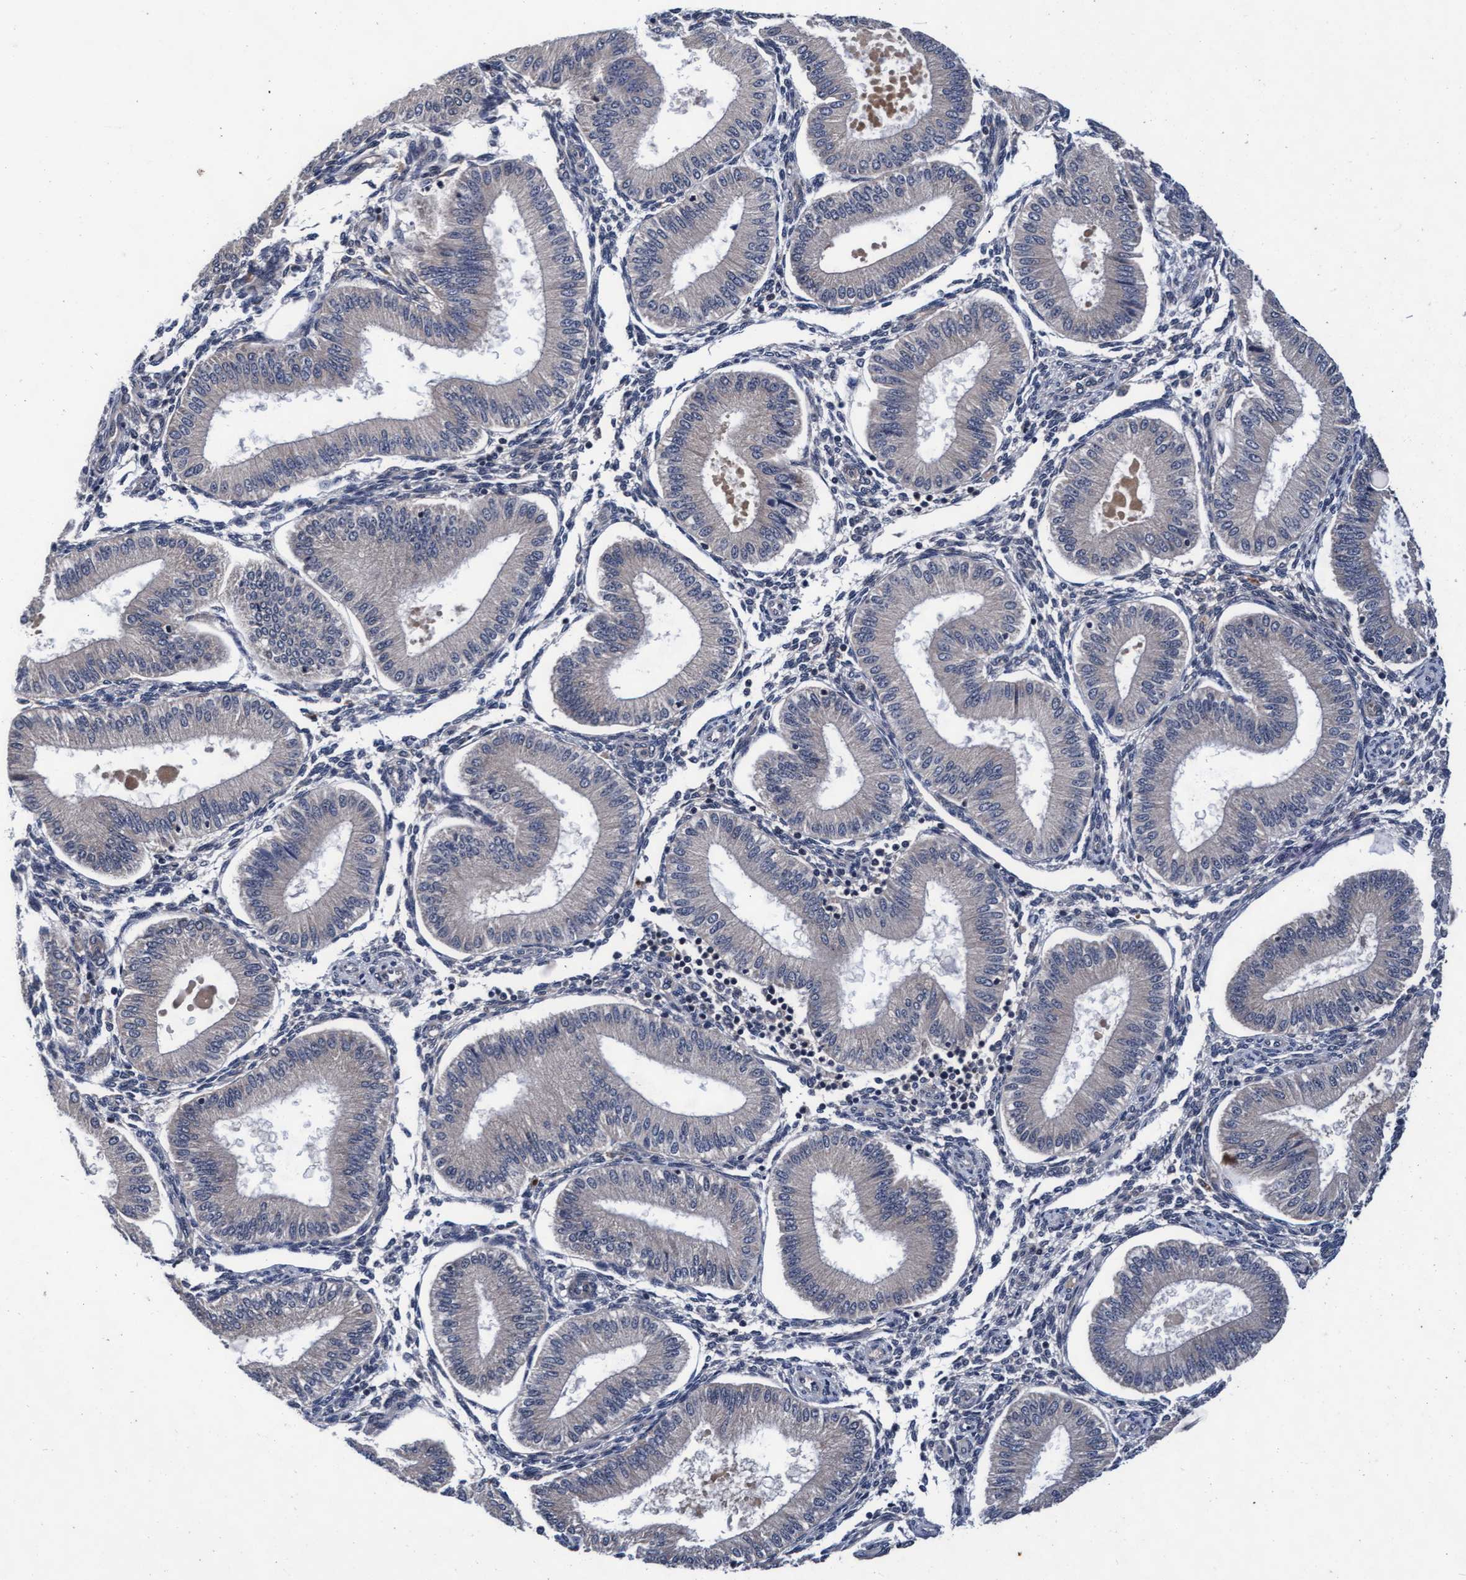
{"staining": {"intensity": "weak", "quantity": "<25%", "location": "cytoplasmic/membranous"}, "tissue": "endometrium", "cell_type": "Cells in endometrial stroma", "image_type": "normal", "snomed": [{"axis": "morphology", "description": "Normal tissue, NOS"}, {"axis": "topography", "description": "Endometrium"}], "caption": "IHC of benign endometrium shows no staining in cells in endometrial stroma.", "gene": "EFCAB13", "patient": {"sex": "female", "age": 39}}